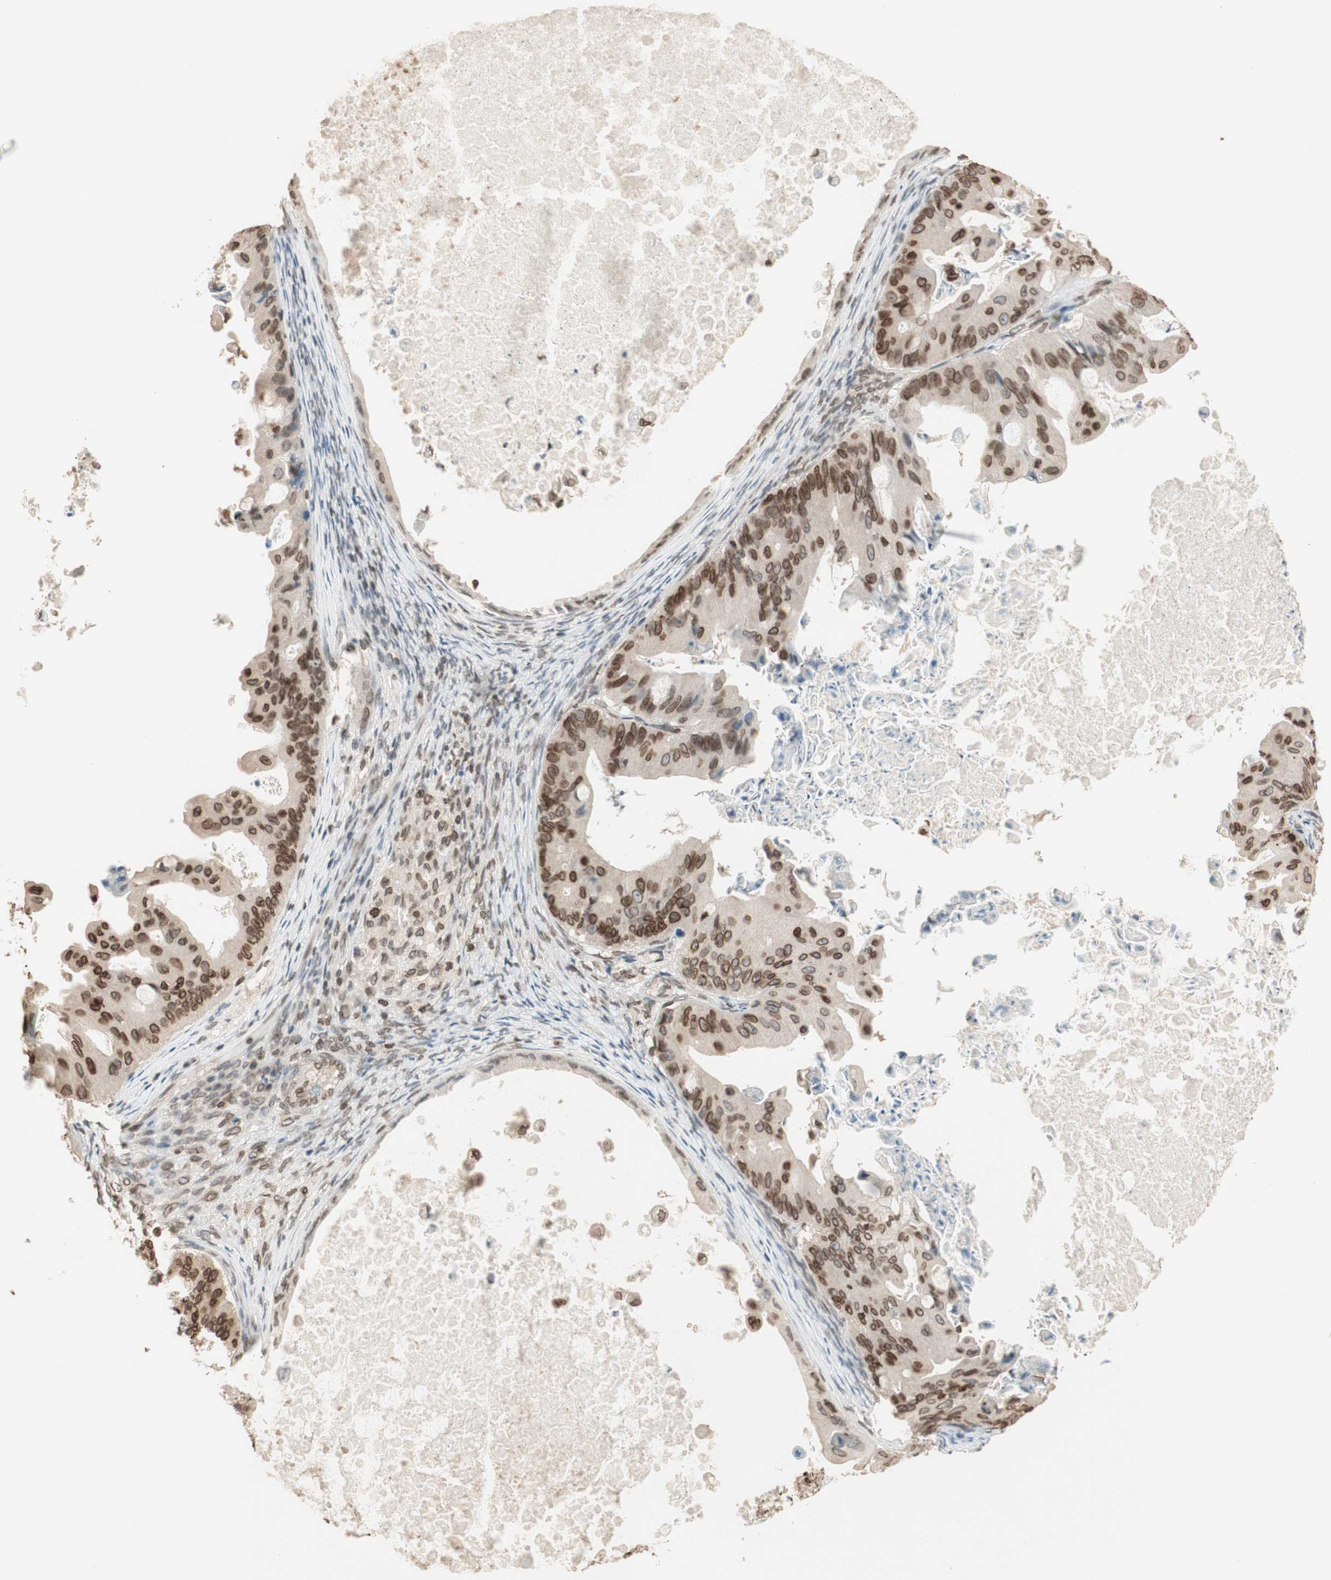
{"staining": {"intensity": "moderate", "quantity": ">75%", "location": "cytoplasmic/membranous,nuclear"}, "tissue": "ovarian cancer", "cell_type": "Tumor cells", "image_type": "cancer", "snomed": [{"axis": "morphology", "description": "Cystadenocarcinoma, mucinous, NOS"}, {"axis": "topography", "description": "Ovary"}], "caption": "Human ovarian cancer stained with a protein marker reveals moderate staining in tumor cells.", "gene": "TMPO", "patient": {"sex": "female", "age": 37}}